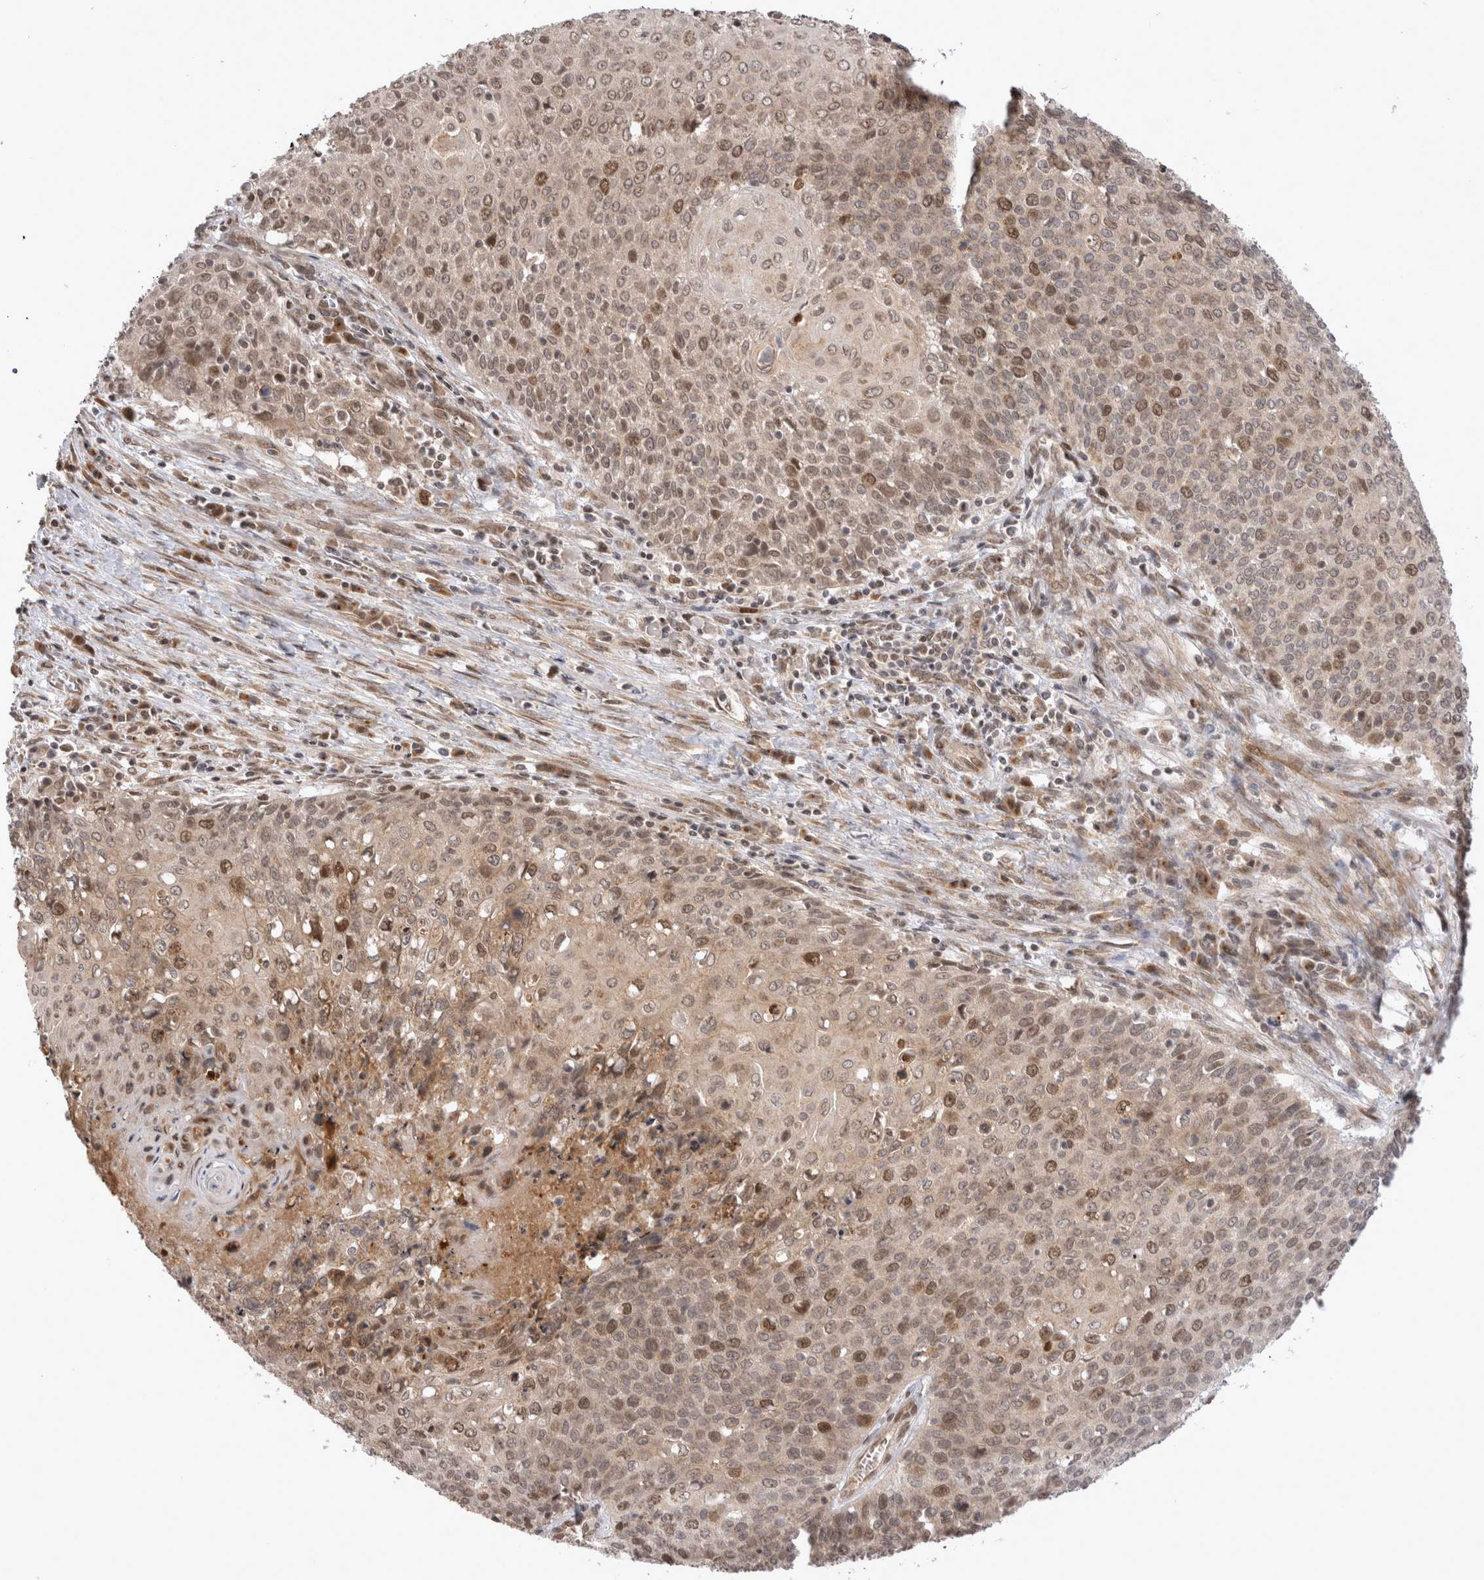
{"staining": {"intensity": "moderate", "quantity": "25%-75%", "location": "nuclear"}, "tissue": "cervical cancer", "cell_type": "Tumor cells", "image_type": "cancer", "snomed": [{"axis": "morphology", "description": "Squamous cell carcinoma, NOS"}, {"axis": "topography", "description": "Cervix"}], "caption": "Cervical cancer stained with a brown dye exhibits moderate nuclear positive positivity in approximately 25%-75% of tumor cells.", "gene": "TMEM65", "patient": {"sex": "female", "age": 39}}